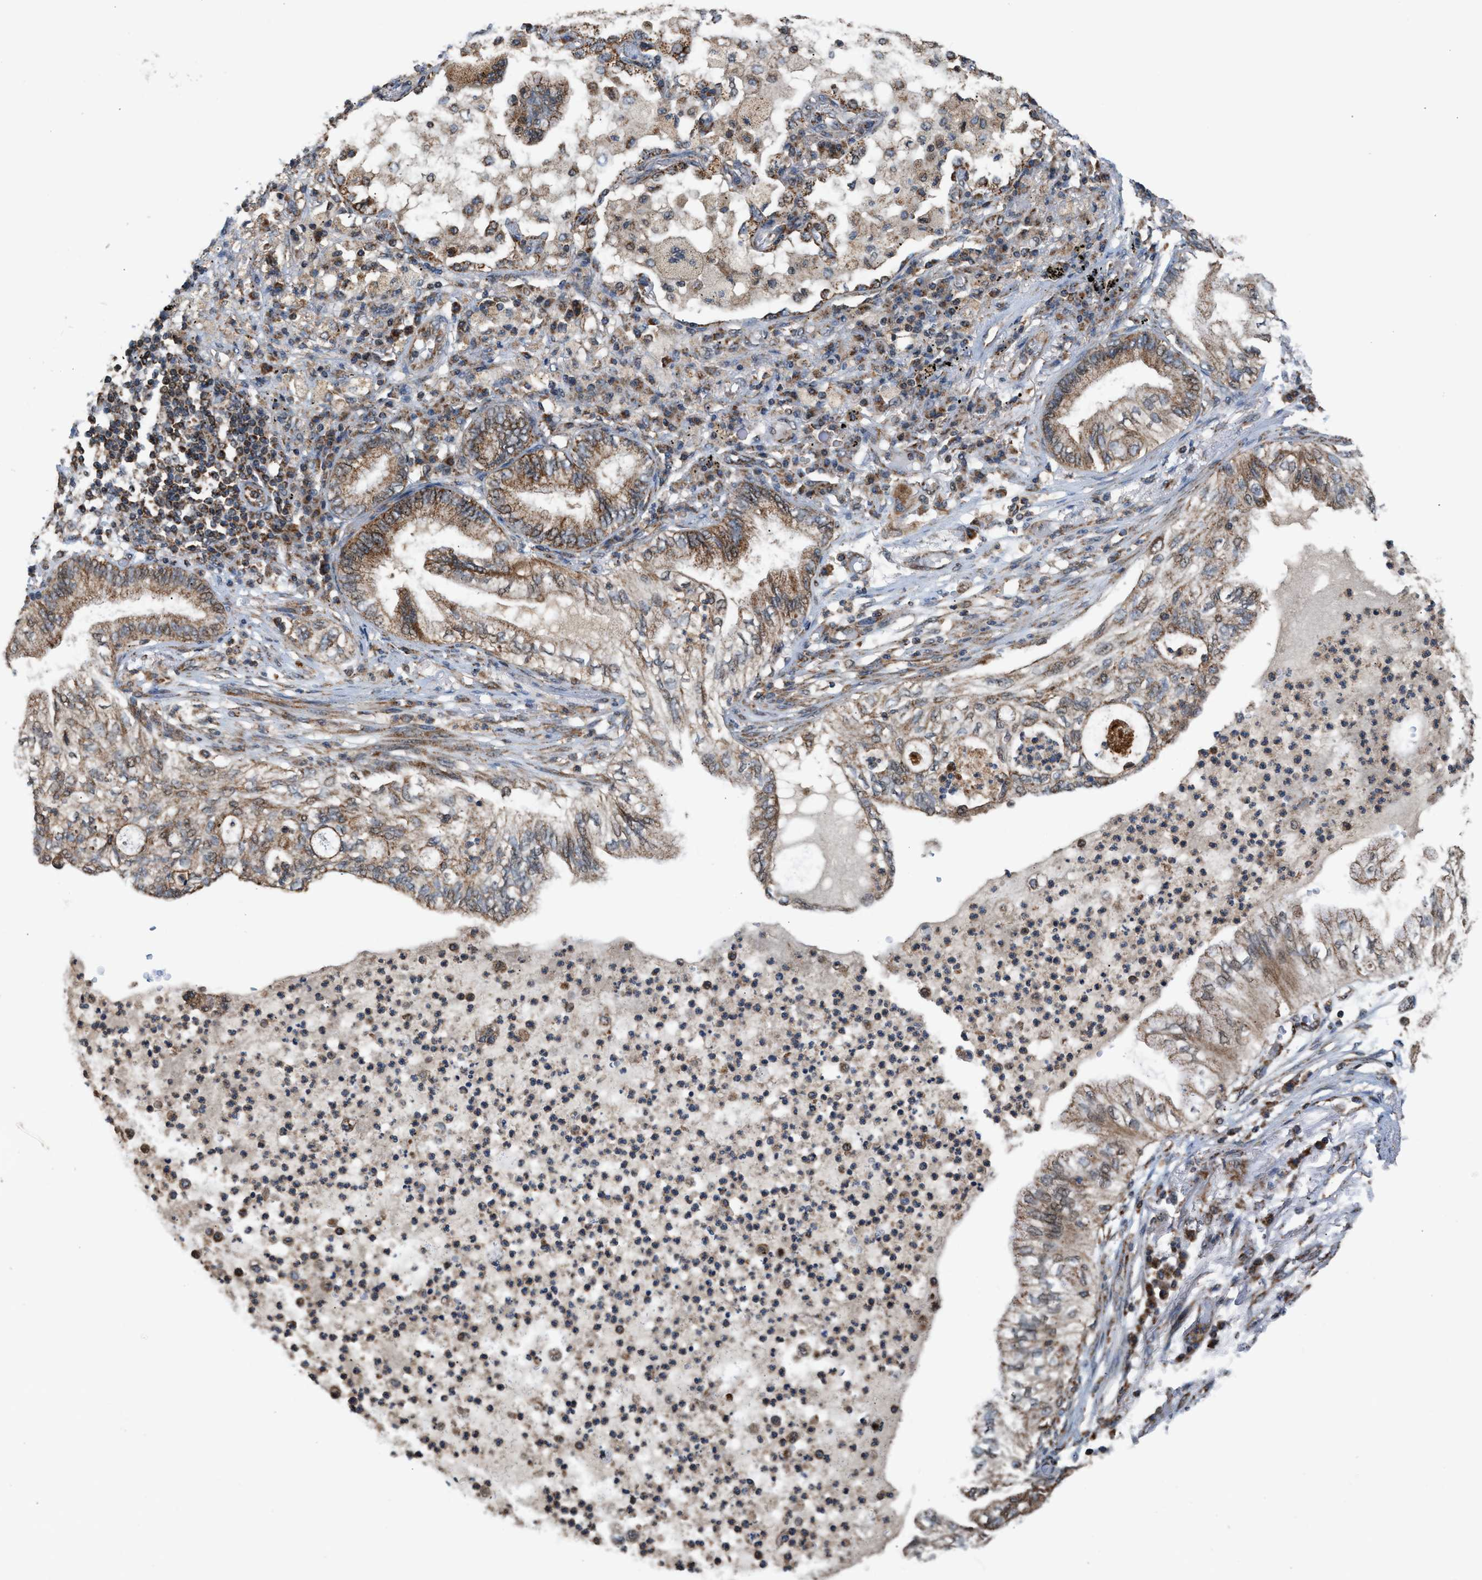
{"staining": {"intensity": "moderate", "quantity": ">75%", "location": "cytoplasmic/membranous"}, "tissue": "lung cancer", "cell_type": "Tumor cells", "image_type": "cancer", "snomed": [{"axis": "morphology", "description": "Normal tissue, NOS"}, {"axis": "morphology", "description": "Adenocarcinoma, NOS"}, {"axis": "topography", "description": "Bronchus"}, {"axis": "topography", "description": "Lung"}], "caption": "Protein staining of lung adenocarcinoma tissue demonstrates moderate cytoplasmic/membranous positivity in approximately >75% of tumor cells.", "gene": "SGSM2", "patient": {"sex": "female", "age": 70}}